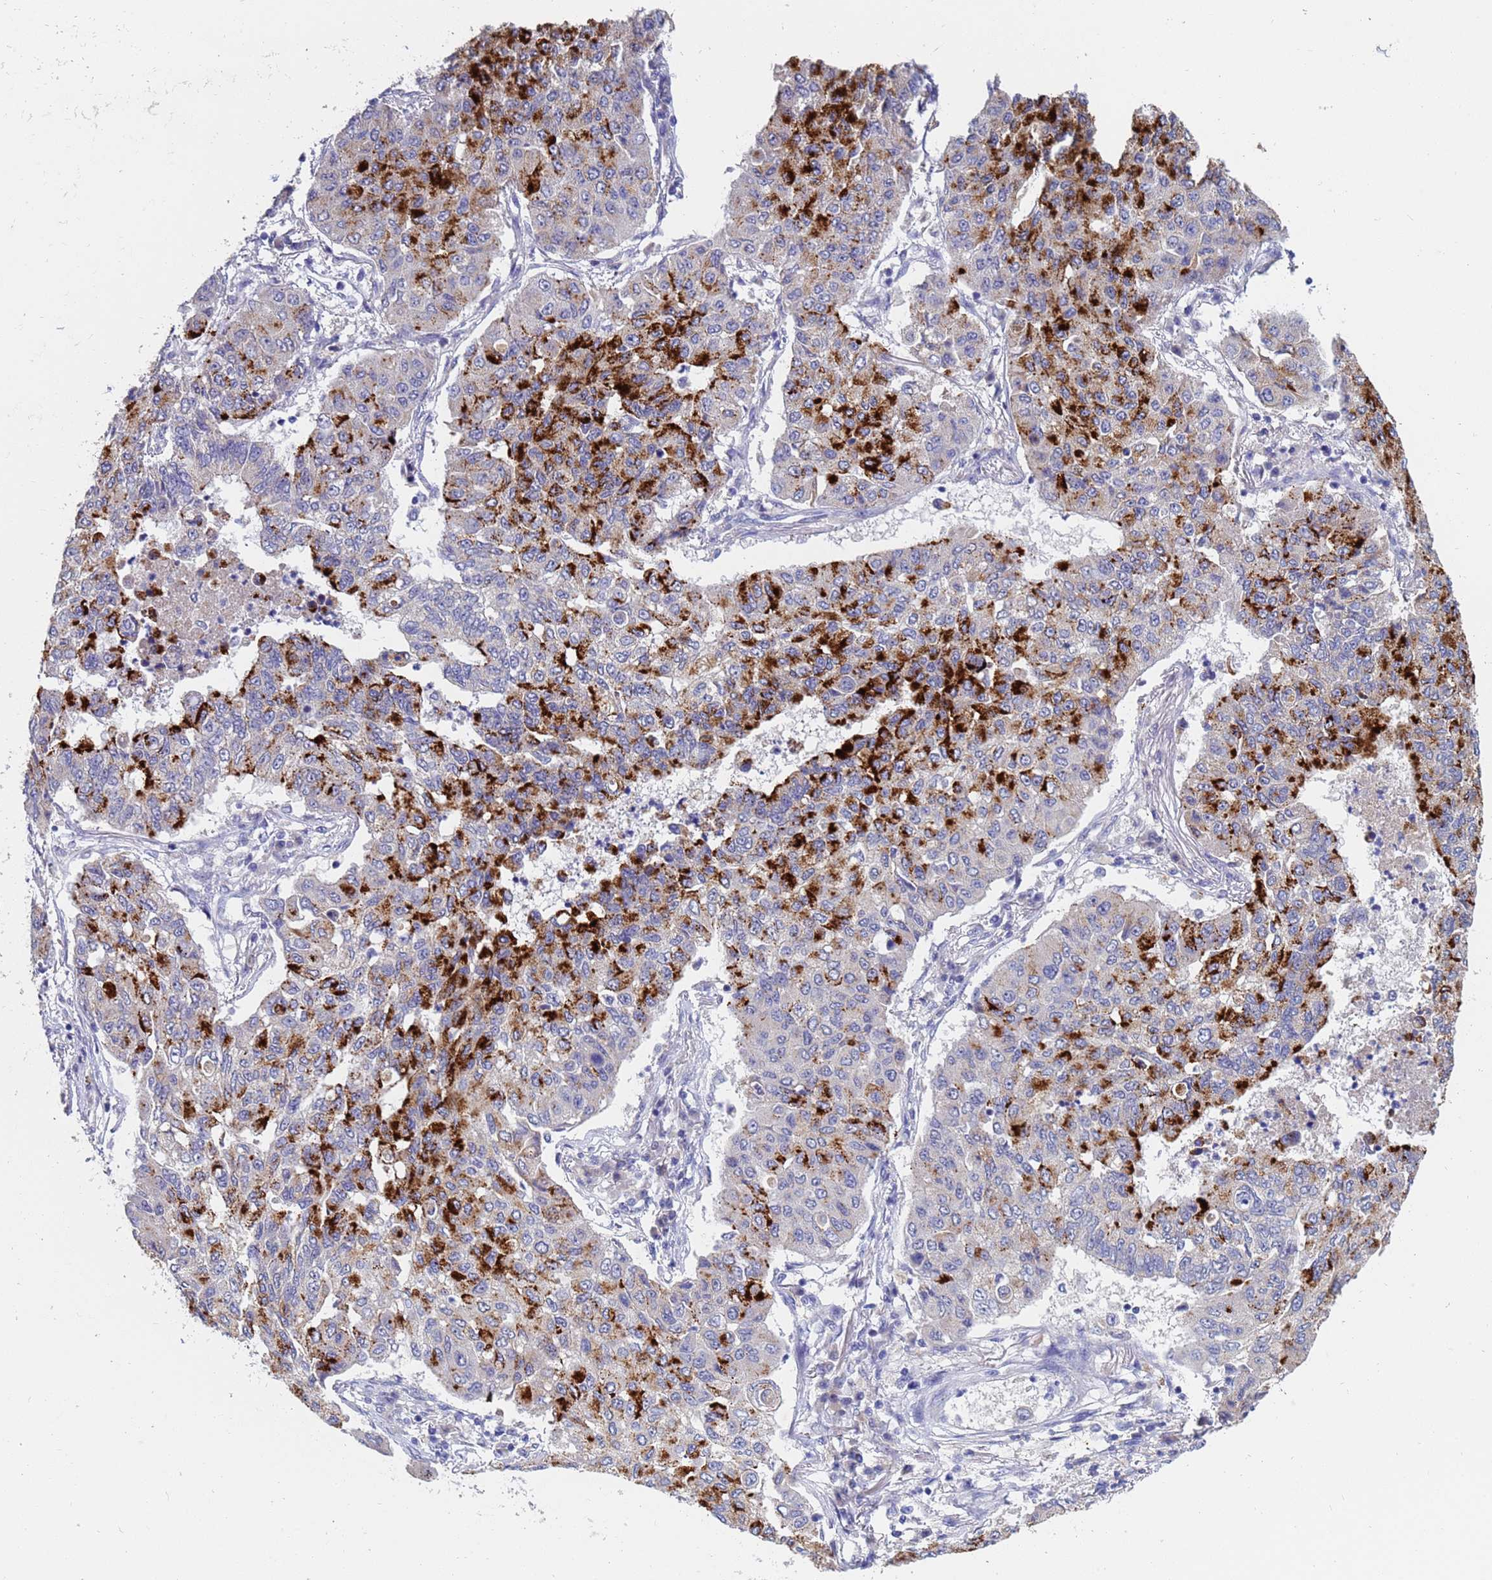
{"staining": {"intensity": "strong", "quantity": "25%-75%", "location": "cytoplasmic/membranous"}, "tissue": "lung cancer", "cell_type": "Tumor cells", "image_type": "cancer", "snomed": [{"axis": "morphology", "description": "Squamous cell carcinoma, NOS"}, {"axis": "topography", "description": "Lung"}], "caption": "A high amount of strong cytoplasmic/membranous positivity is seen in about 25%-75% of tumor cells in lung cancer (squamous cell carcinoma) tissue. (DAB = brown stain, brightfield microscopy at high magnification).", "gene": "IHO1", "patient": {"sex": "male", "age": 74}}